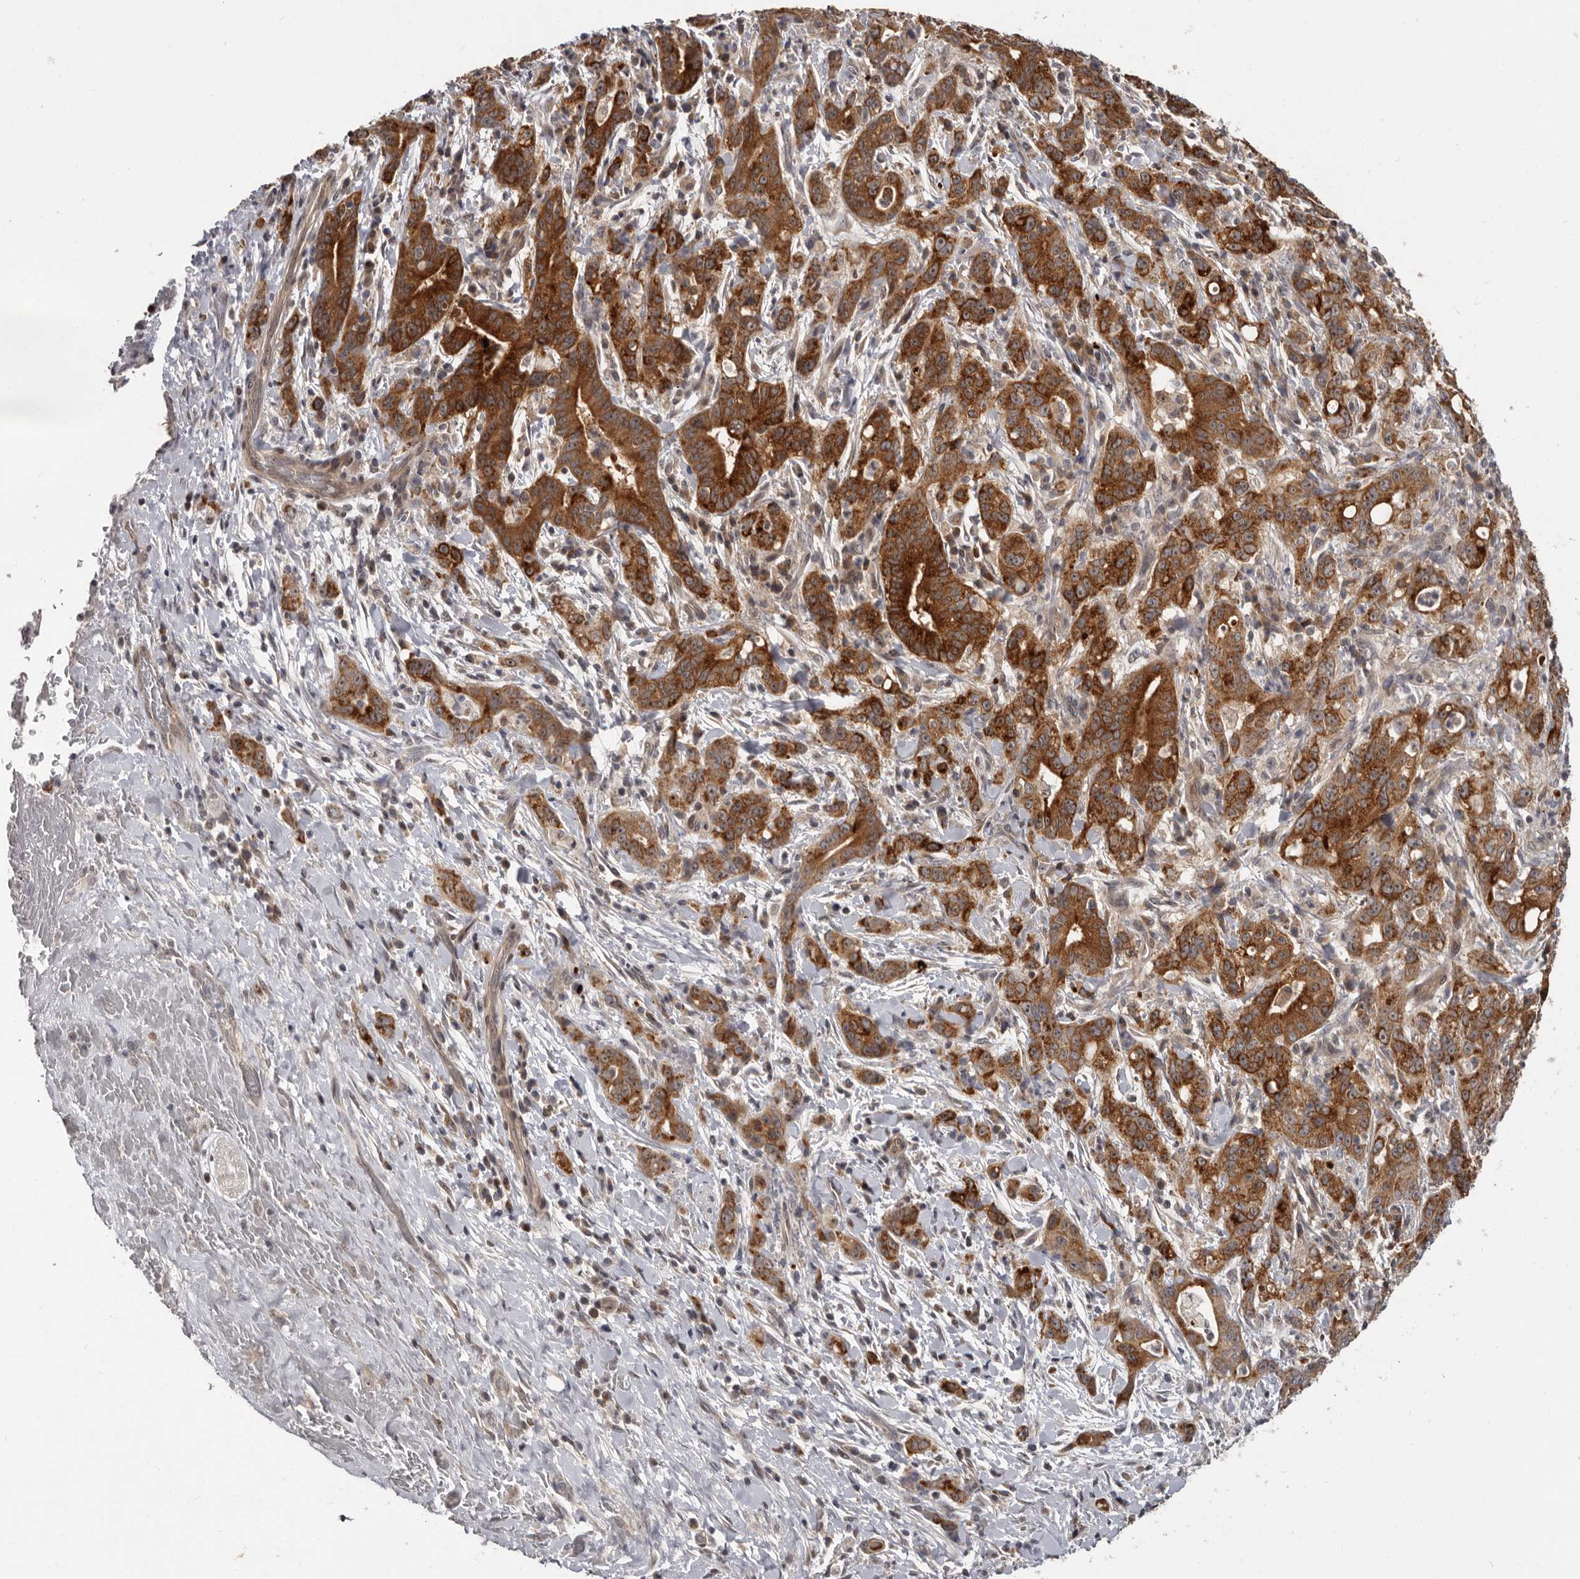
{"staining": {"intensity": "strong", "quantity": ">75%", "location": "cytoplasmic/membranous"}, "tissue": "liver cancer", "cell_type": "Tumor cells", "image_type": "cancer", "snomed": [{"axis": "morphology", "description": "Cholangiocarcinoma"}, {"axis": "topography", "description": "Liver"}], "caption": "Immunohistochemistry micrograph of neoplastic tissue: liver cholangiocarcinoma stained using immunohistochemistry shows high levels of strong protein expression localized specifically in the cytoplasmic/membranous of tumor cells, appearing as a cytoplasmic/membranous brown color.", "gene": "BAD", "patient": {"sex": "female", "age": 38}}